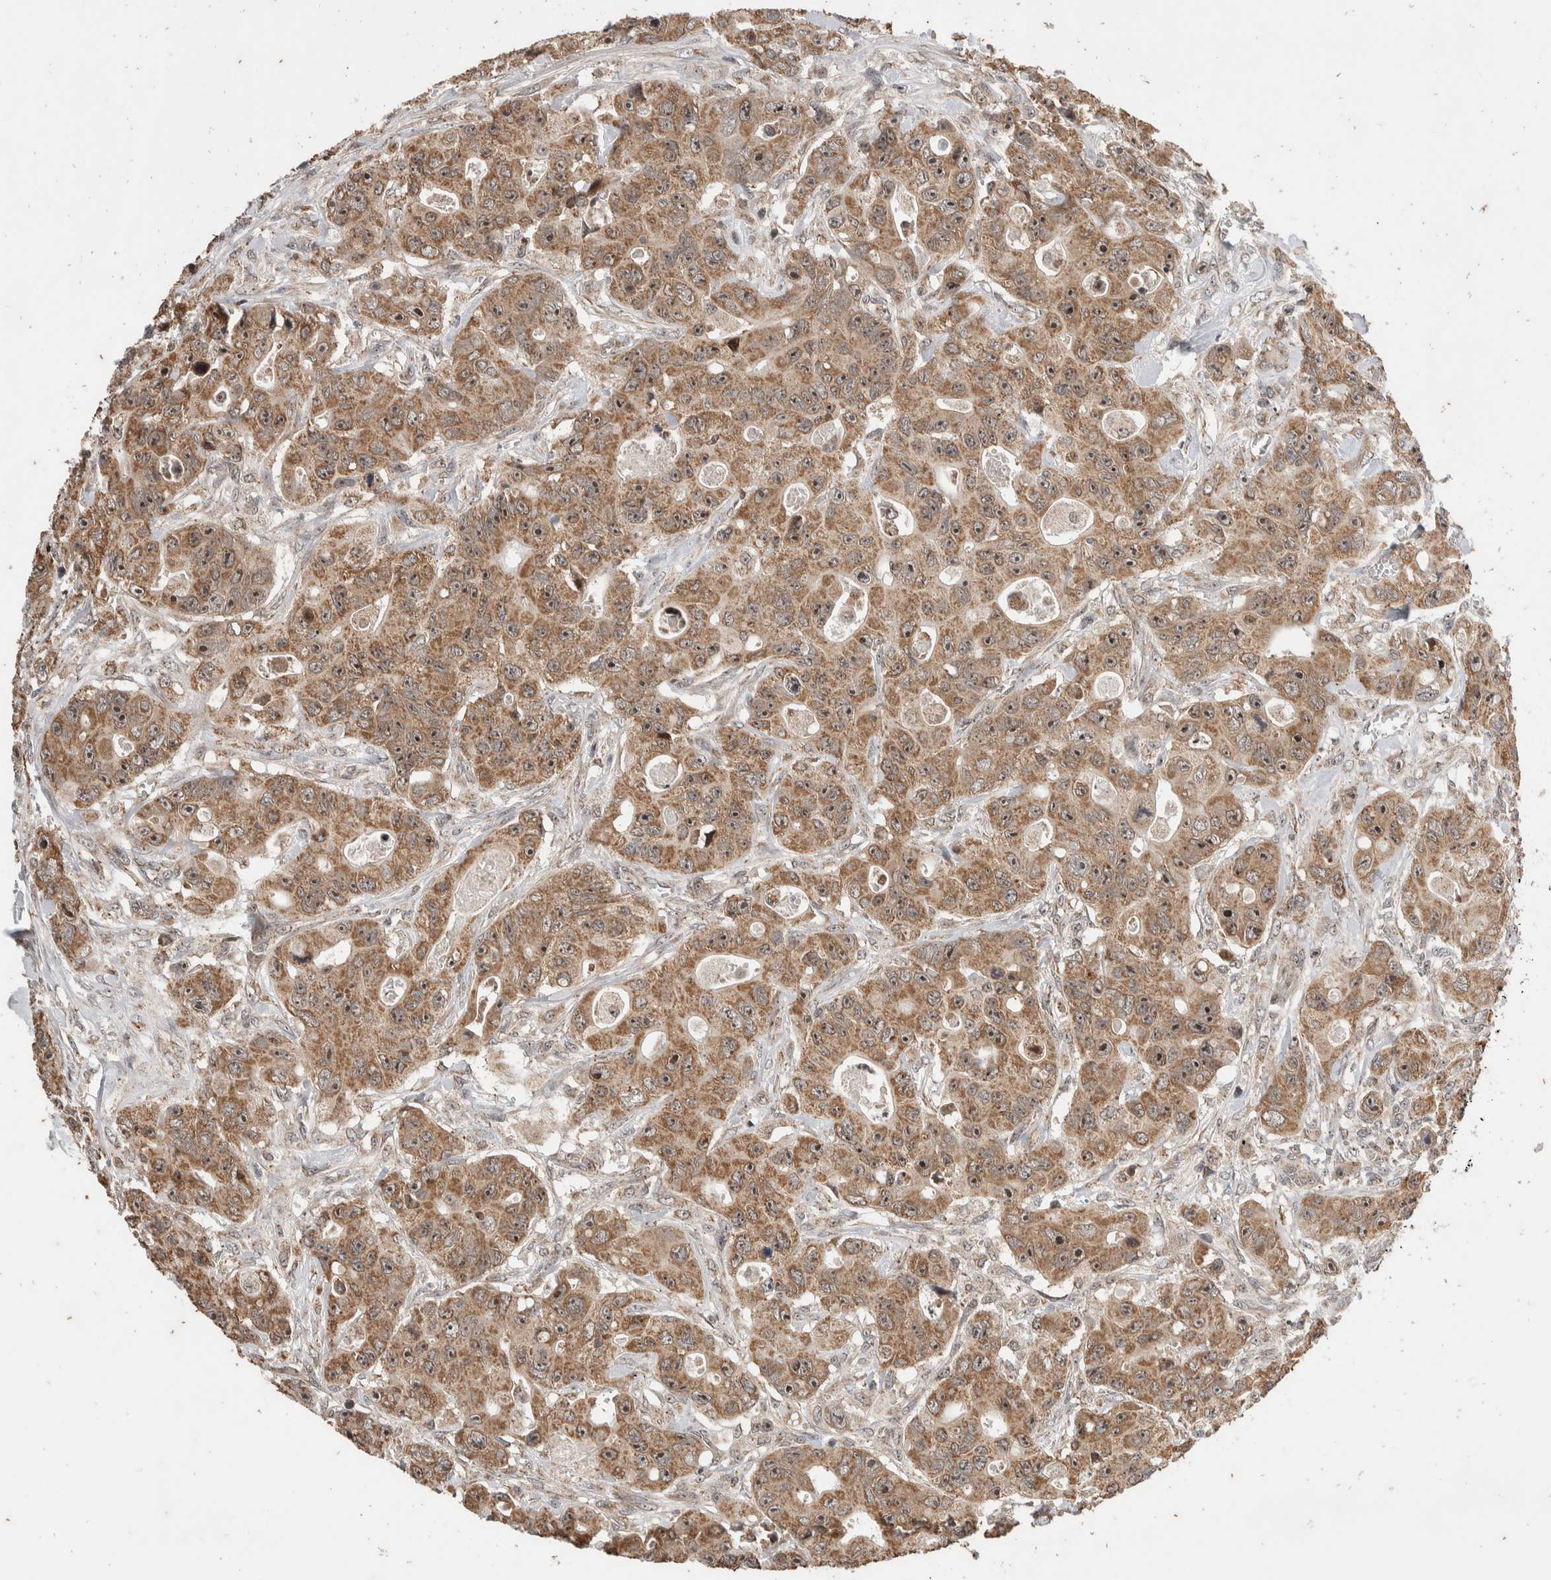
{"staining": {"intensity": "moderate", "quantity": ">75%", "location": "cytoplasmic/membranous,nuclear"}, "tissue": "colorectal cancer", "cell_type": "Tumor cells", "image_type": "cancer", "snomed": [{"axis": "morphology", "description": "Adenocarcinoma, NOS"}, {"axis": "topography", "description": "Colon"}], "caption": "Approximately >75% of tumor cells in adenocarcinoma (colorectal) demonstrate moderate cytoplasmic/membranous and nuclear protein expression as visualized by brown immunohistochemical staining.", "gene": "ATXN7L1", "patient": {"sex": "female", "age": 46}}